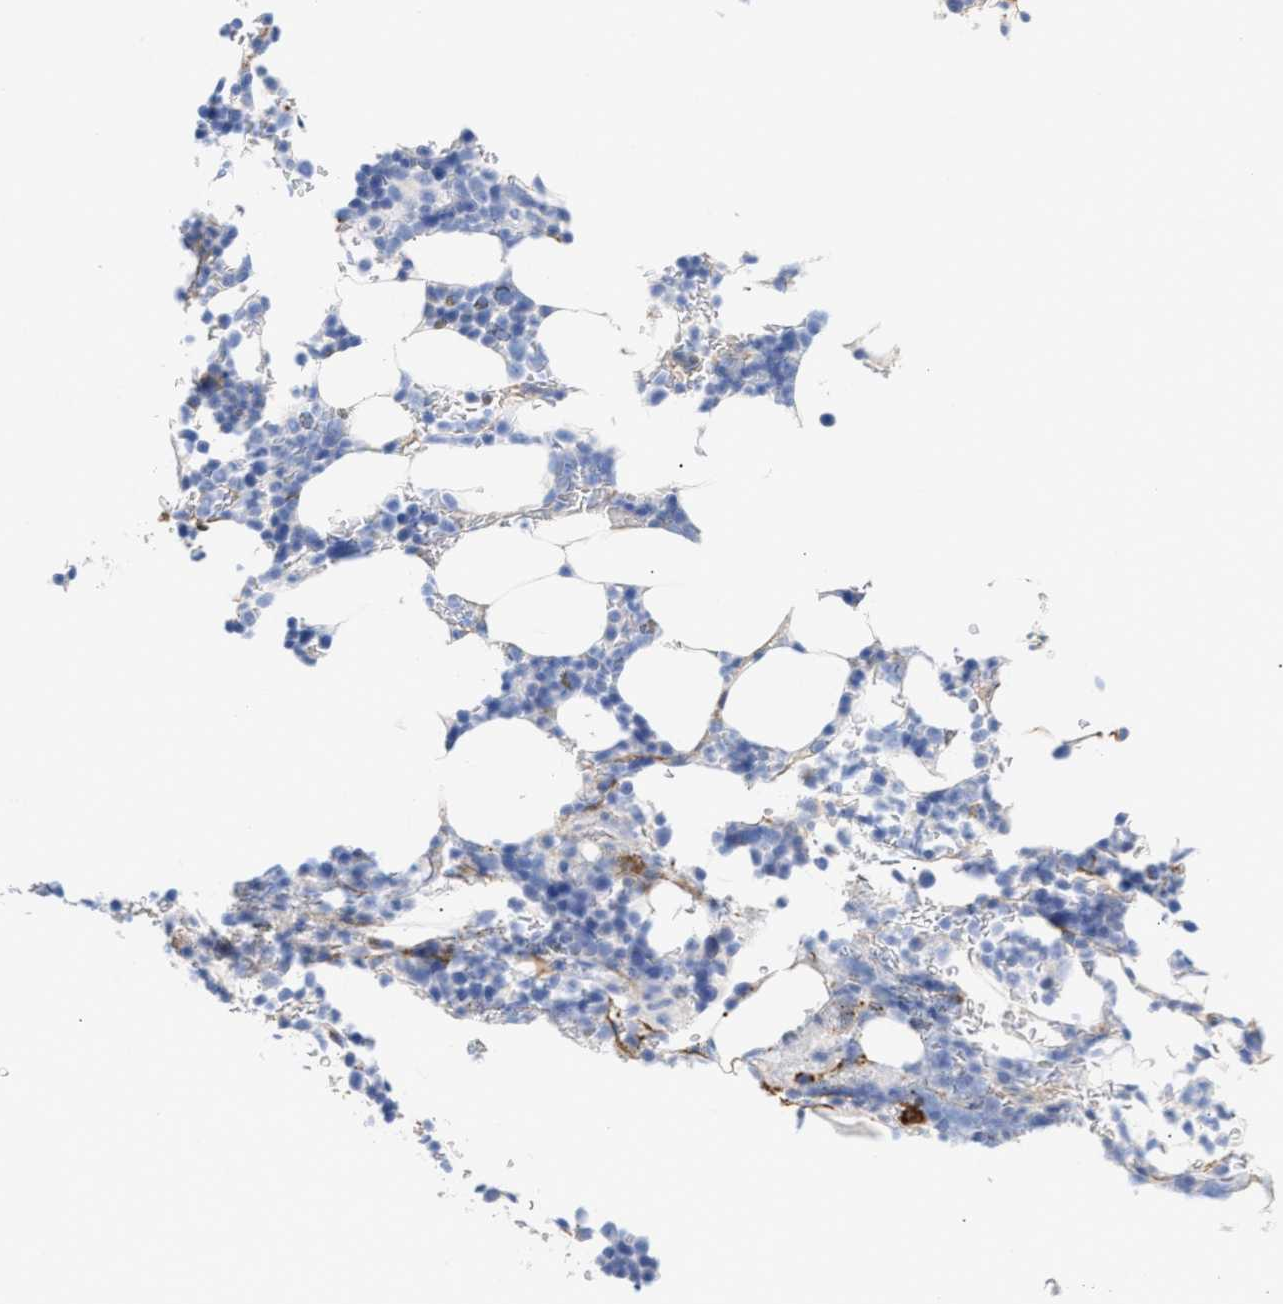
{"staining": {"intensity": "negative", "quantity": "none", "location": "none"}, "tissue": "bone marrow", "cell_type": "Hematopoietic cells", "image_type": "normal", "snomed": [{"axis": "morphology", "description": "Normal tissue, NOS"}, {"axis": "topography", "description": "Bone marrow"}], "caption": "The histopathology image exhibits no staining of hematopoietic cells in benign bone marrow. (Brightfield microscopy of DAB (3,3'-diaminobenzidine) immunohistochemistry (IHC) at high magnification).", "gene": "AMPH", "patient": {"sex": "female", "age": 81}}